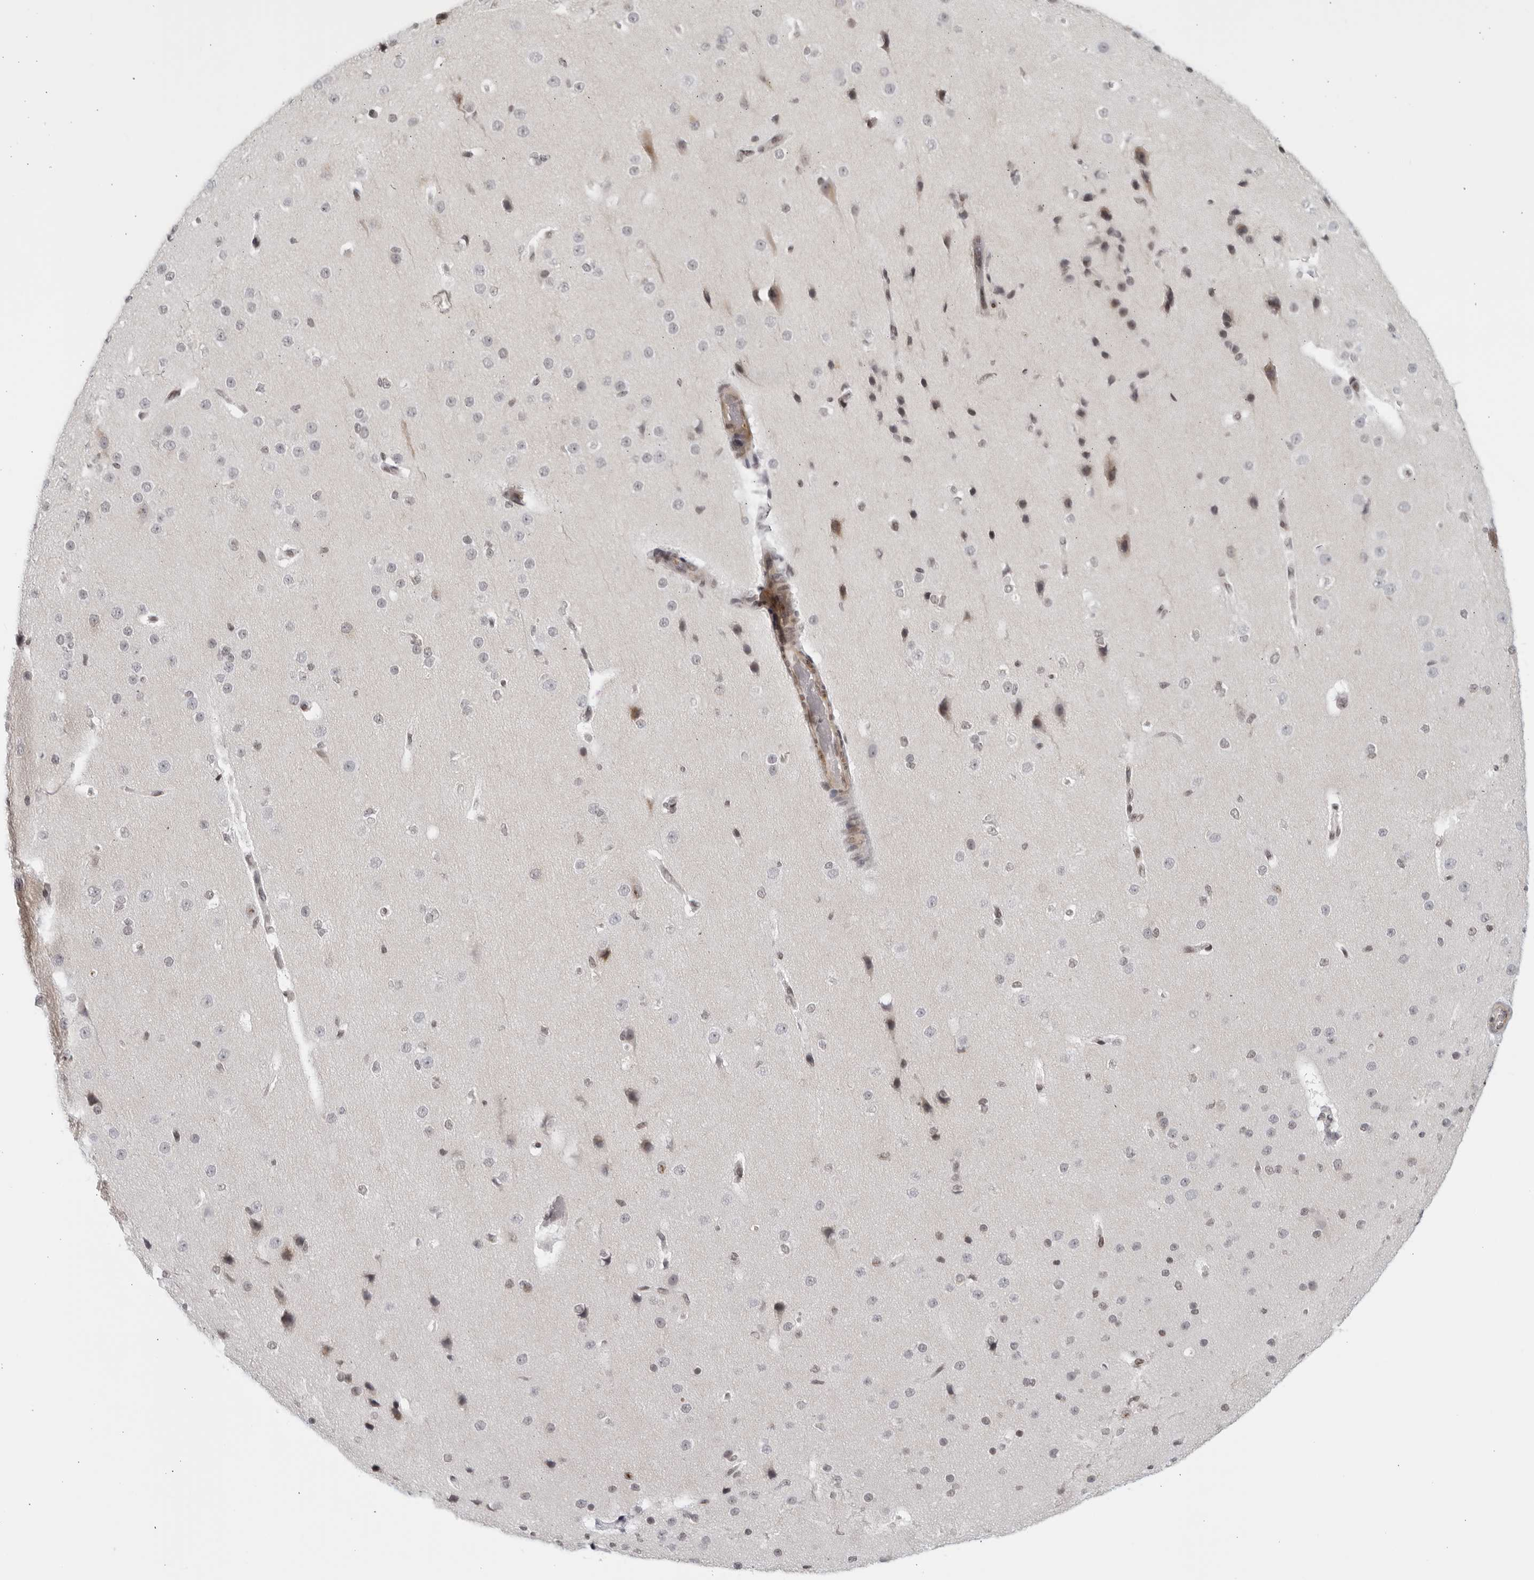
{"staining": {"intensity": "negative", "quantity": "none", "location": "none"}, "tissue": "cerebral cortex", "cell_type": "Endothelial cells", "image_type": "normal", "snomed": [{"axis": "morphology", "description": "Normal tissue, NOS"}, {"axis": "morphology", "description": "Developmental malformation"}, {"axis": "topography", "description": "Cerebral cortex"}], "caption": "This is a image of immunohistochemistry (IHC) staining of normal cerebral cortex, which shows no positivity in endothelial cells.", "gene": "RAB11FIP3", "patient": {"sex": "female", "age": 30}}